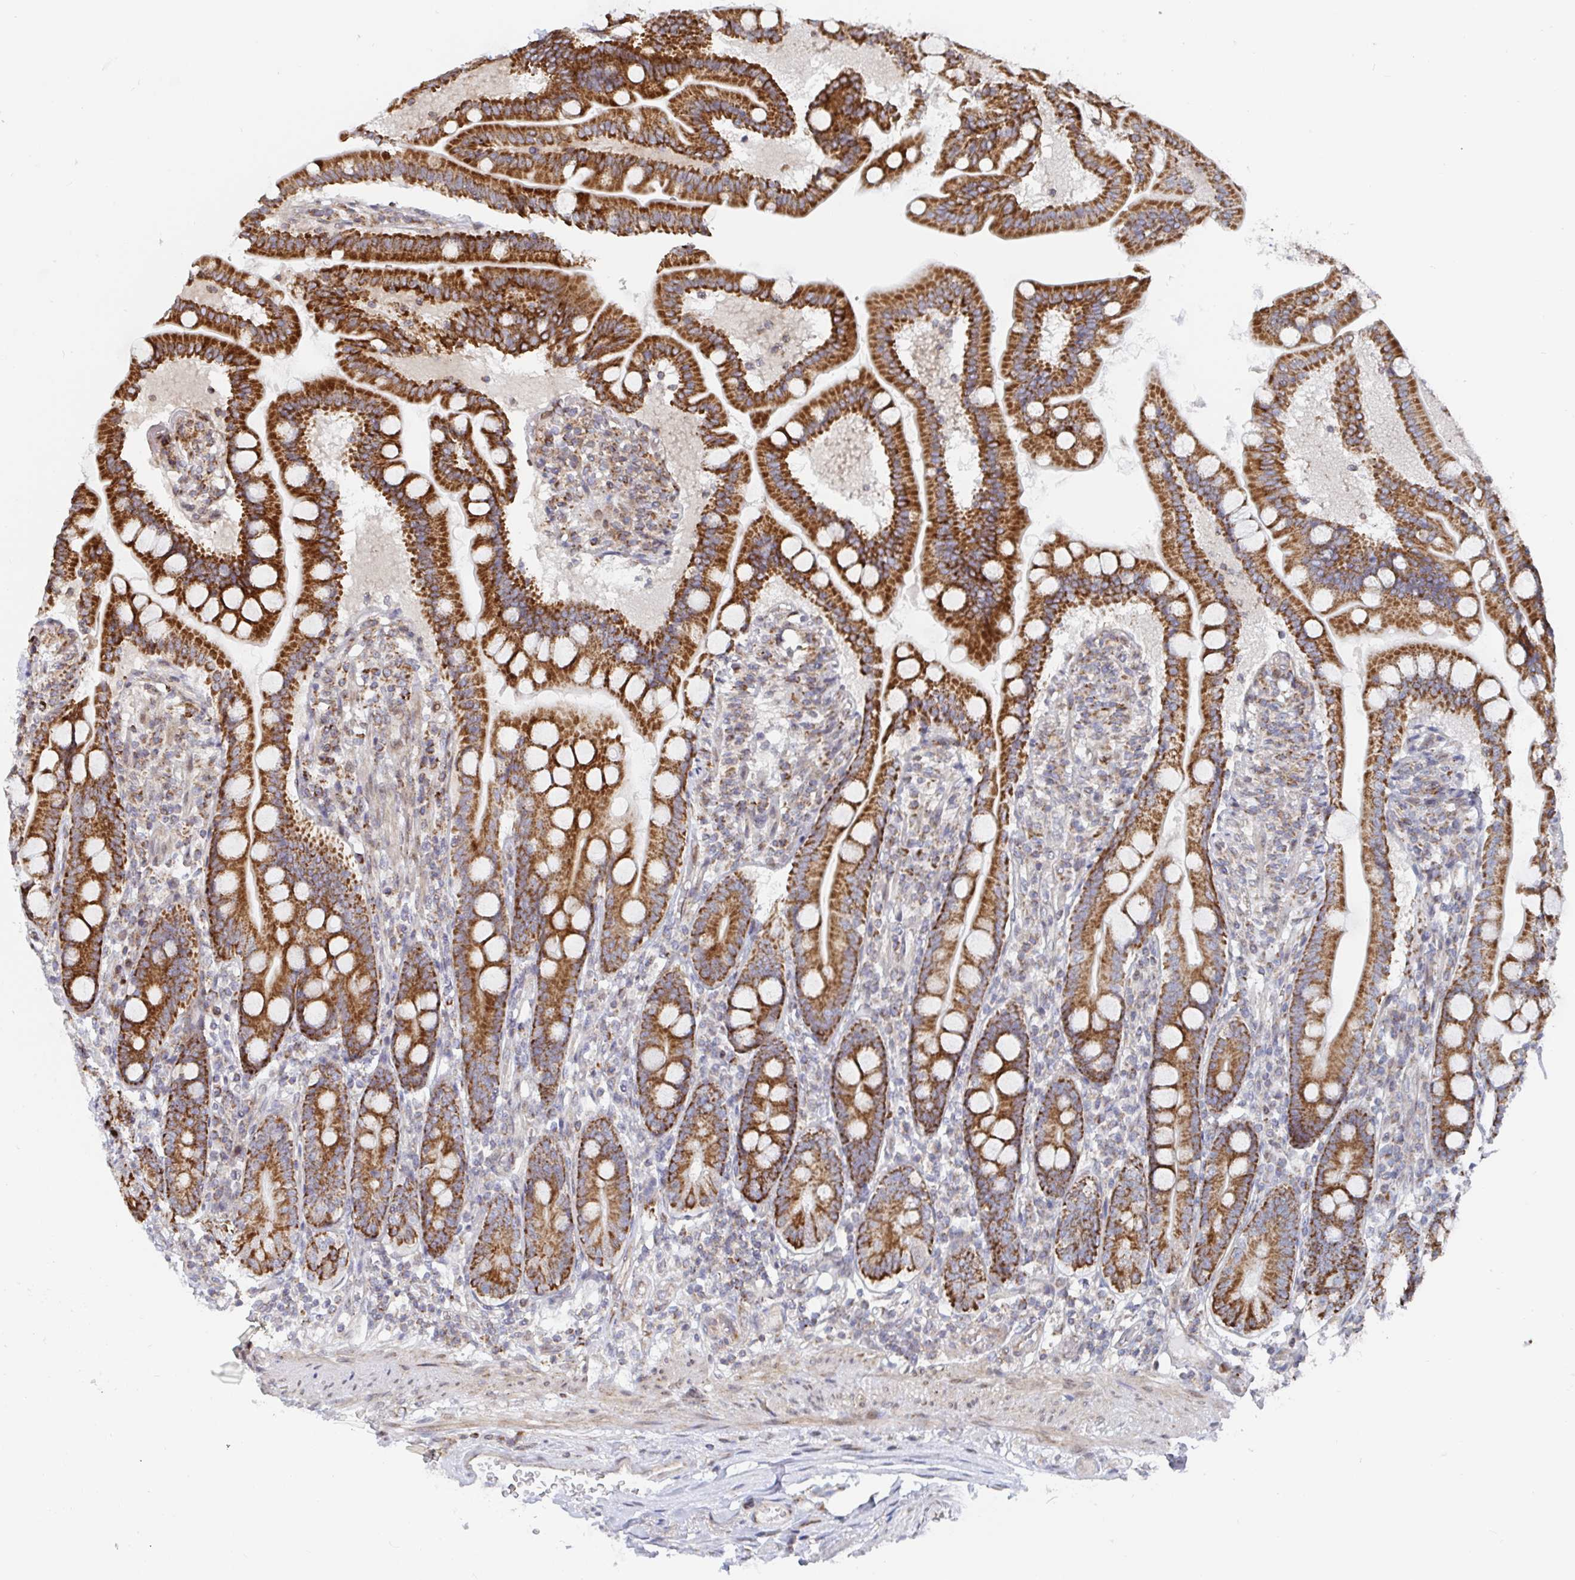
{"staining": {"intensity": "strong", "quantity": ">75%", "location": "cytoplasmic/membranous"}, "tissue": "duodenum", "cell_type": "Glandular cells", "image_type": "normal", "snomed": [{"axis": "morphology", "description": "Normal tissue, NOS"}, {"axis": "topography", "description": "Duodenum"}], "caption": "IHC histopathology image of normal duodenum: human duodenum stained using immunohistochemistry (IHC) exhibits high levels of strong protein expression localized specifically in the cytoplasmic/membranous of glandular cells, appearing as a cytoplasmic/membranous brown color.", "gene": "STARD8", "patient": {"sex": "female", "age": 67}}